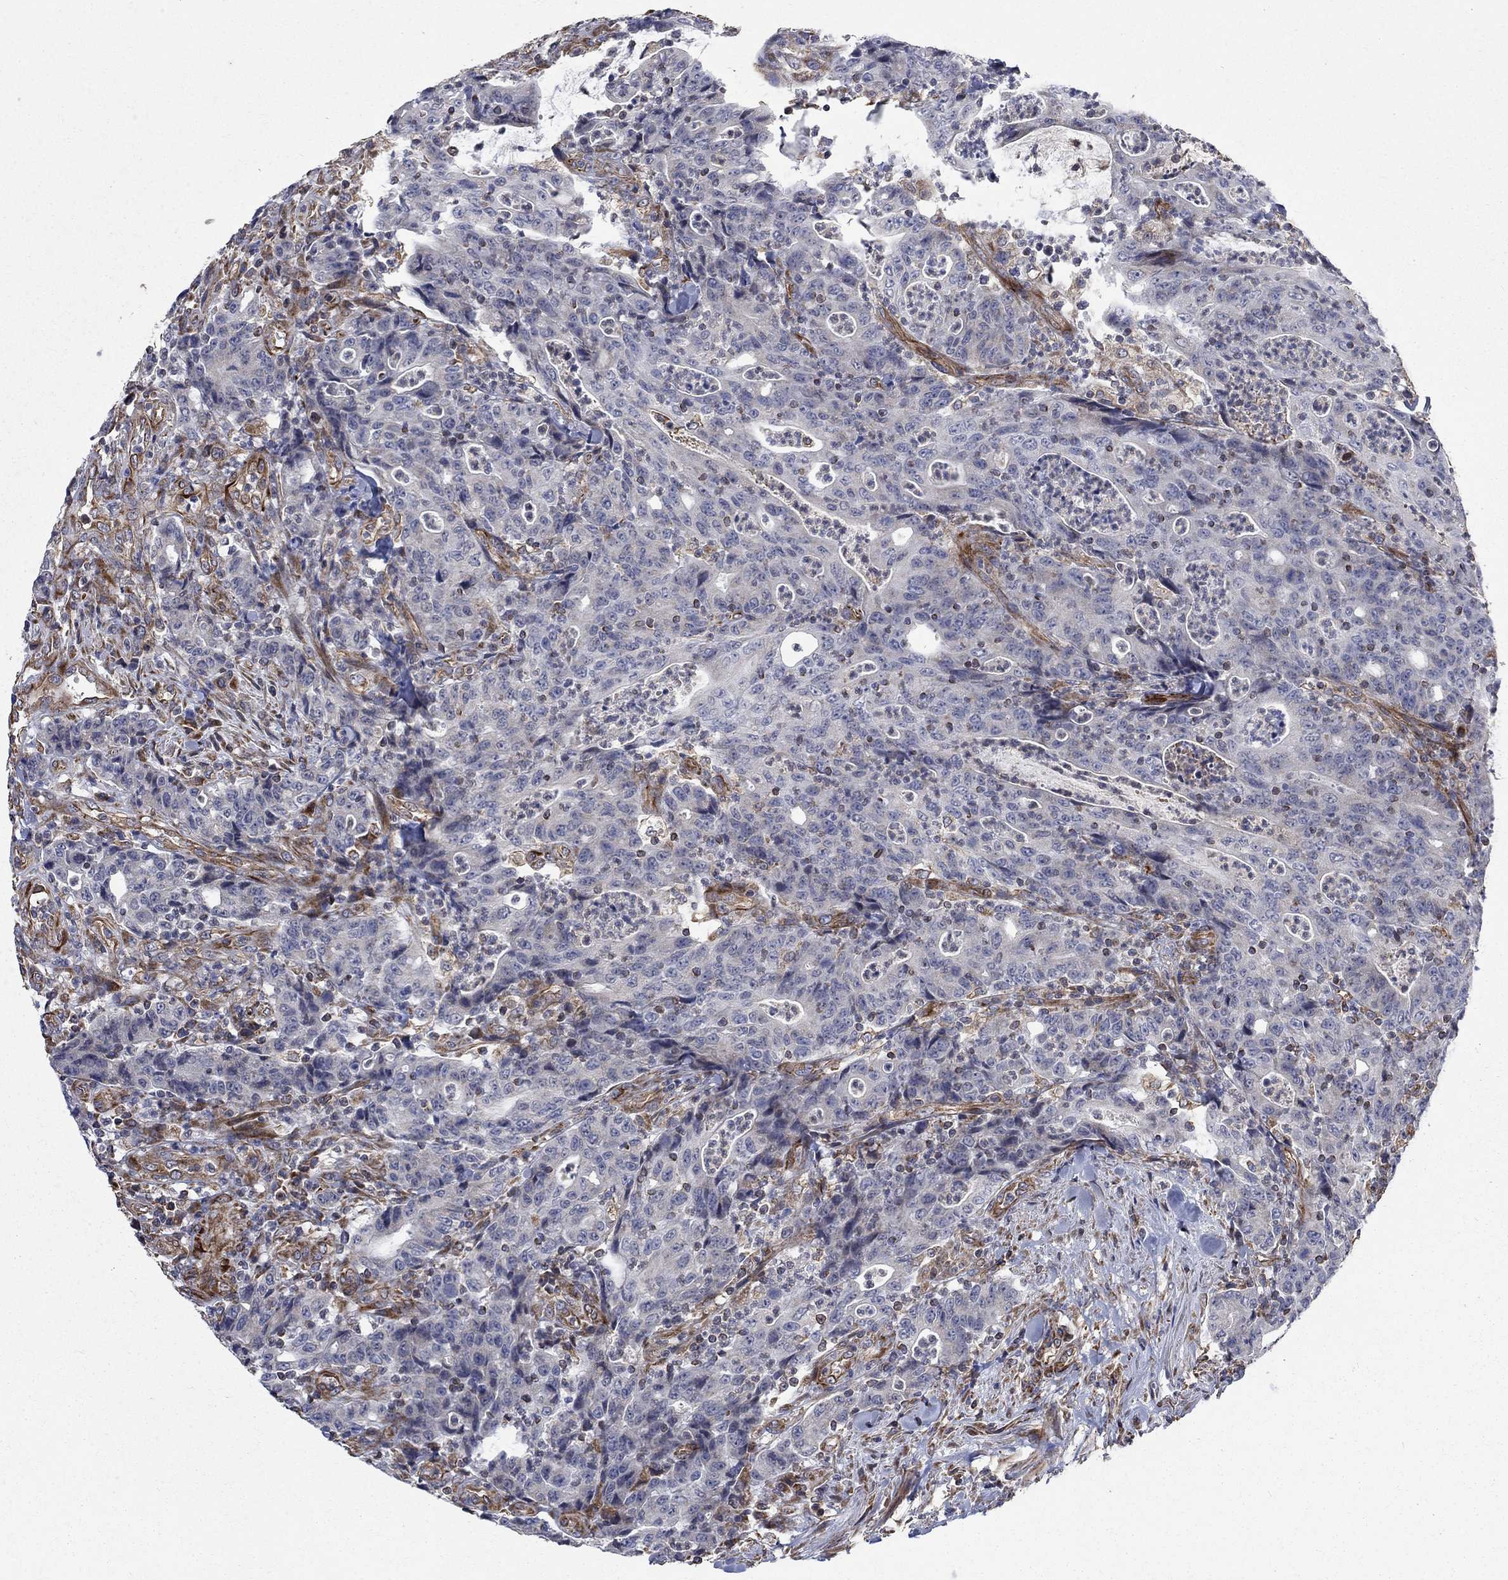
{"staining": {"intensity": "negative", "quantity": "none", "location": "none"}, "tissue": "colorectal cancer", "cell_type": "Tumor cells", "image_type": "cancer", "snomed": [{"axis": "morphology", "description": "Adenocarcinoma, NOS"}, {"axis": "topography", "description": "Colon"}], "caption": "IHC micrograph of human colorectal adenocarcinoma stained for a protein (brown), which demonstrates no staining in tumor cells.", "gene": "NDUFC1", "patient": {"sex": "male", "age": 70}}